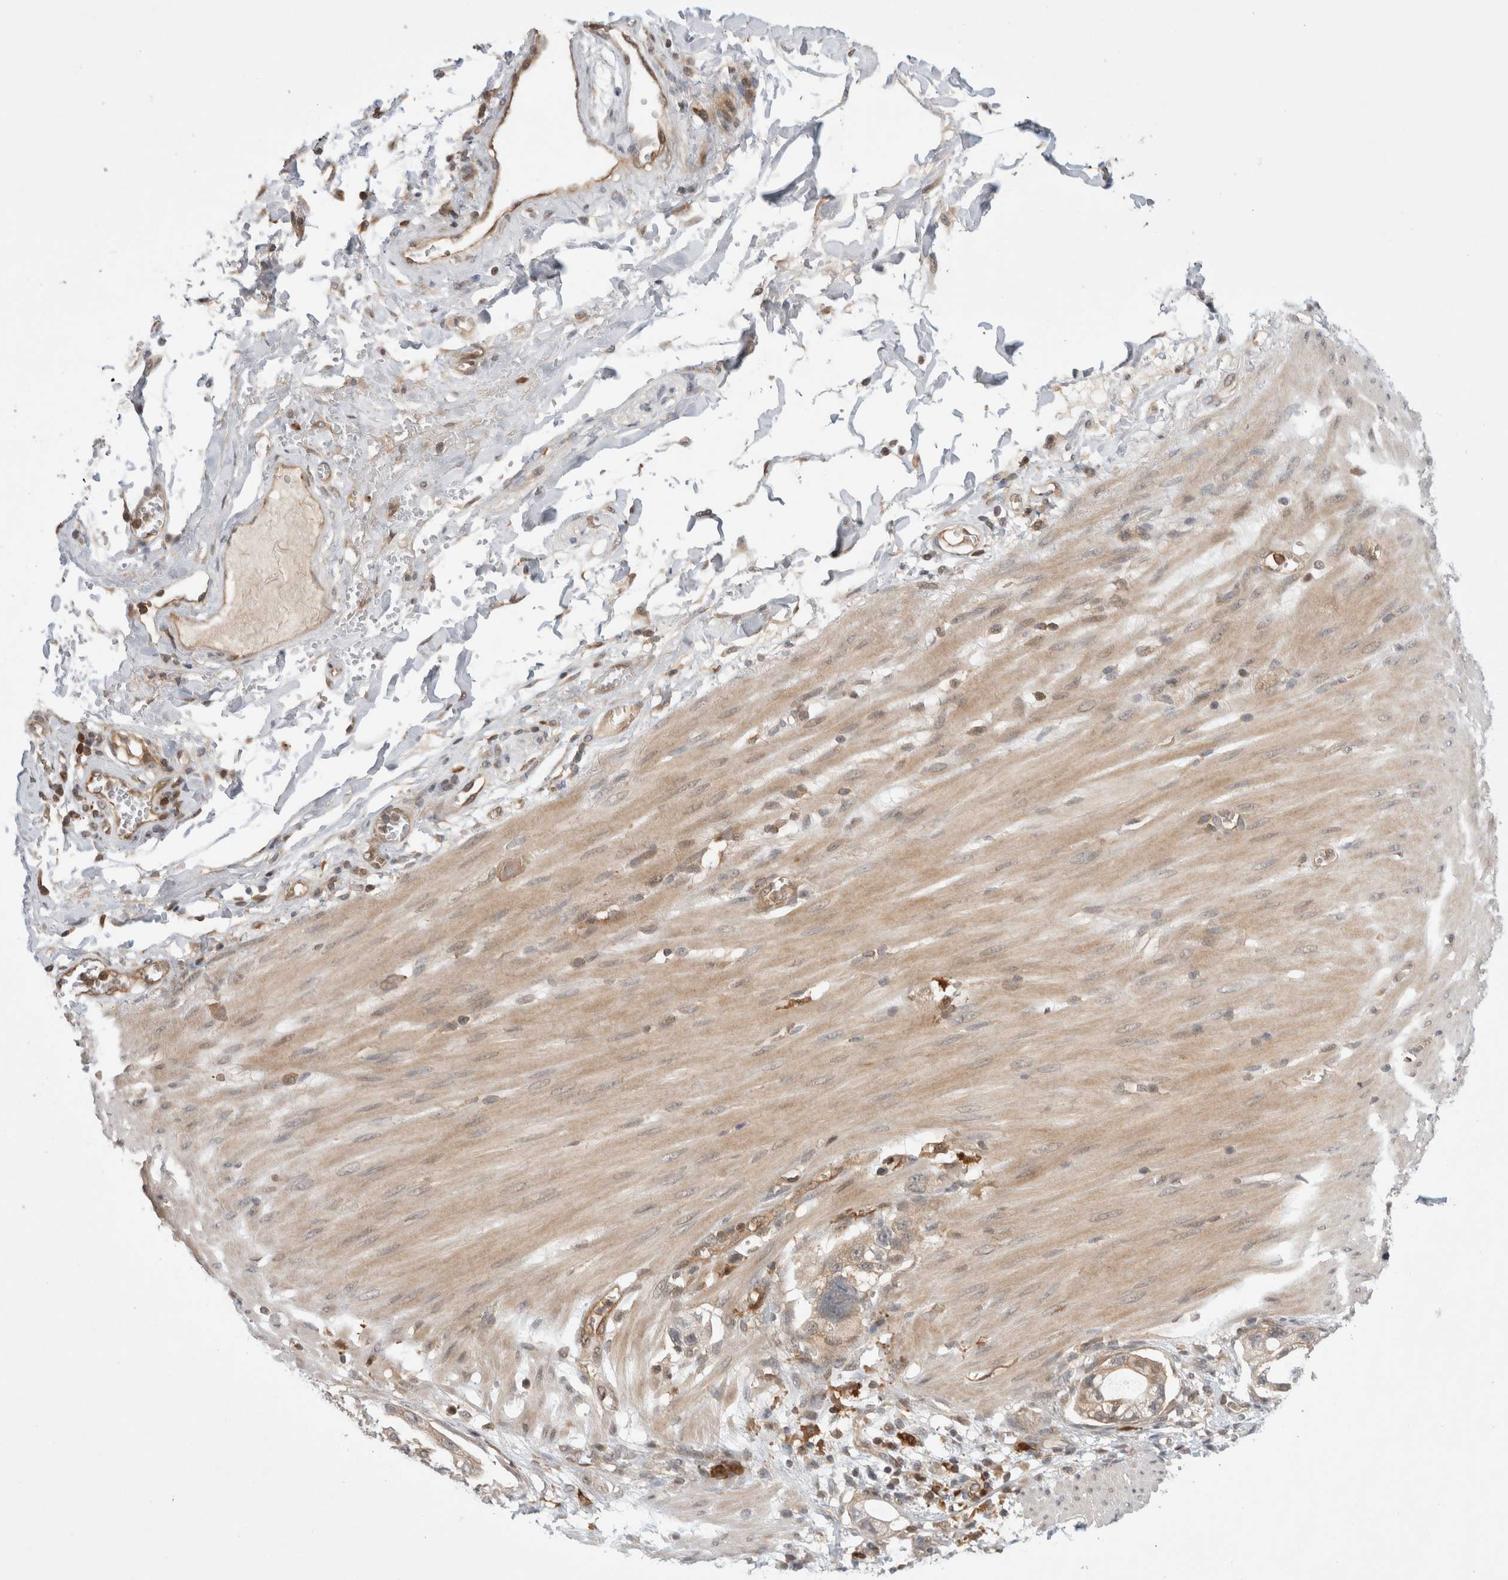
{"staining": {"intensity": "weak", "quantity": ">75%", "location": "cytoplasmic/membranous"}, "tissue": "stomach cancer", "cell_type": "Tumor cells", "image_type": "cancer", "snomed": [{"axis": "morphology", "description": "Adenocarcinoma, NOS"}, {"axis": "topography", "description": "Stomach"}, {"axis": "topography", "description": "Stomach, lower"}], "caption": "Human stomach cancer stained for a protein (brown) reveals weak cytoplasmic/membranous positive expression in about >75% of tumor cells.", "gene": "NFKB1", "patient": {"sex": "female", "age": 48}}